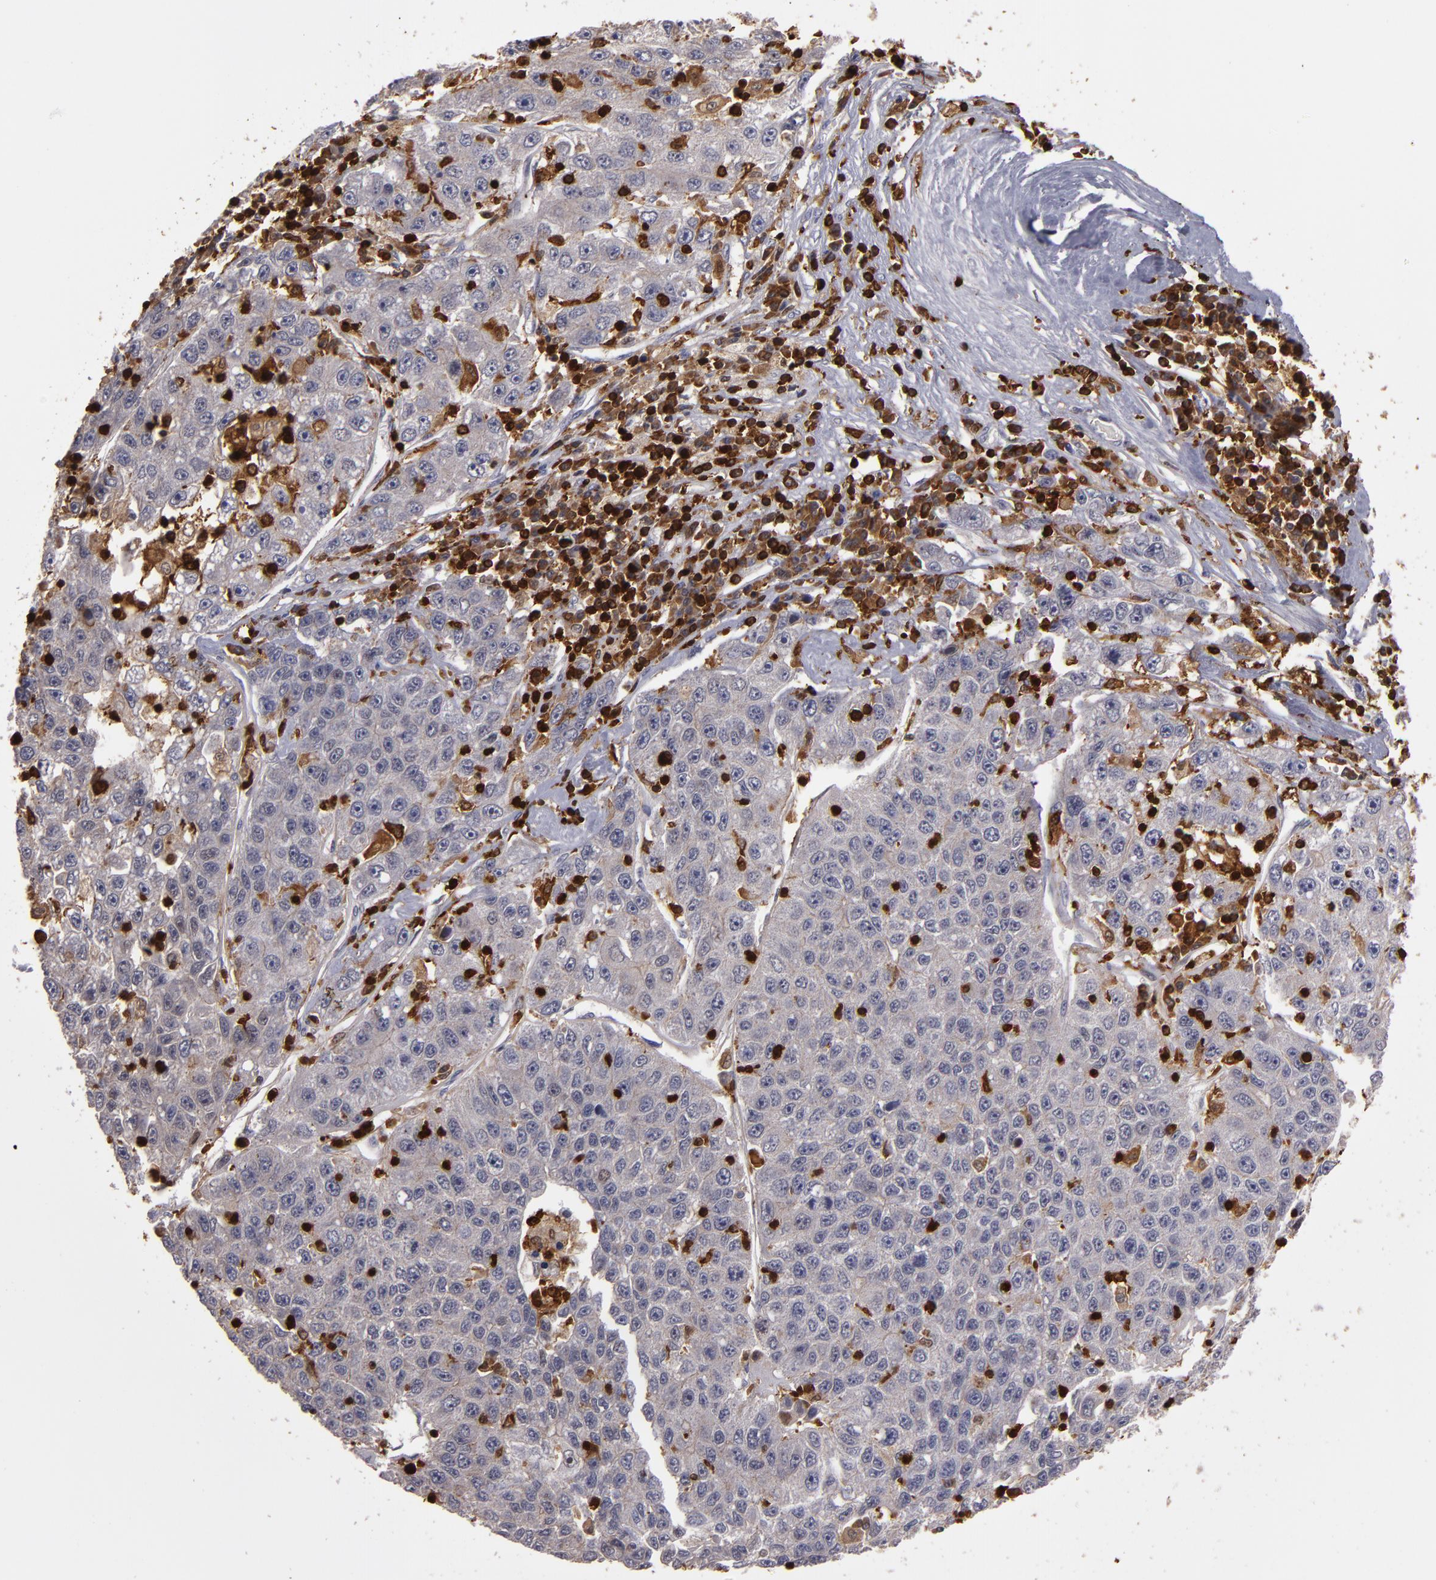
{"staining": {"intensity": "weak", "quantity": "25%-75%", "location": "cytoplasmic/membranous"}, "tissue": "liver cancer", "cell_type": "Tumor cells", "image_type": "cancer", "snomed": [{"axis": "morphology", "description": "Carcinoma, Hepatocellular, NOS"}, {"axis": "topography", "description": "Liver"}], "caption": "Immunohistochemistry (IHC) of hepatocellular carcinoma (liver) shows low levels of weak cytoplasmic/membranous expression in approximately 25%-75% of tumor cells.", "gene": "WAS", "patient": {"sex": "male", "age": 49}}